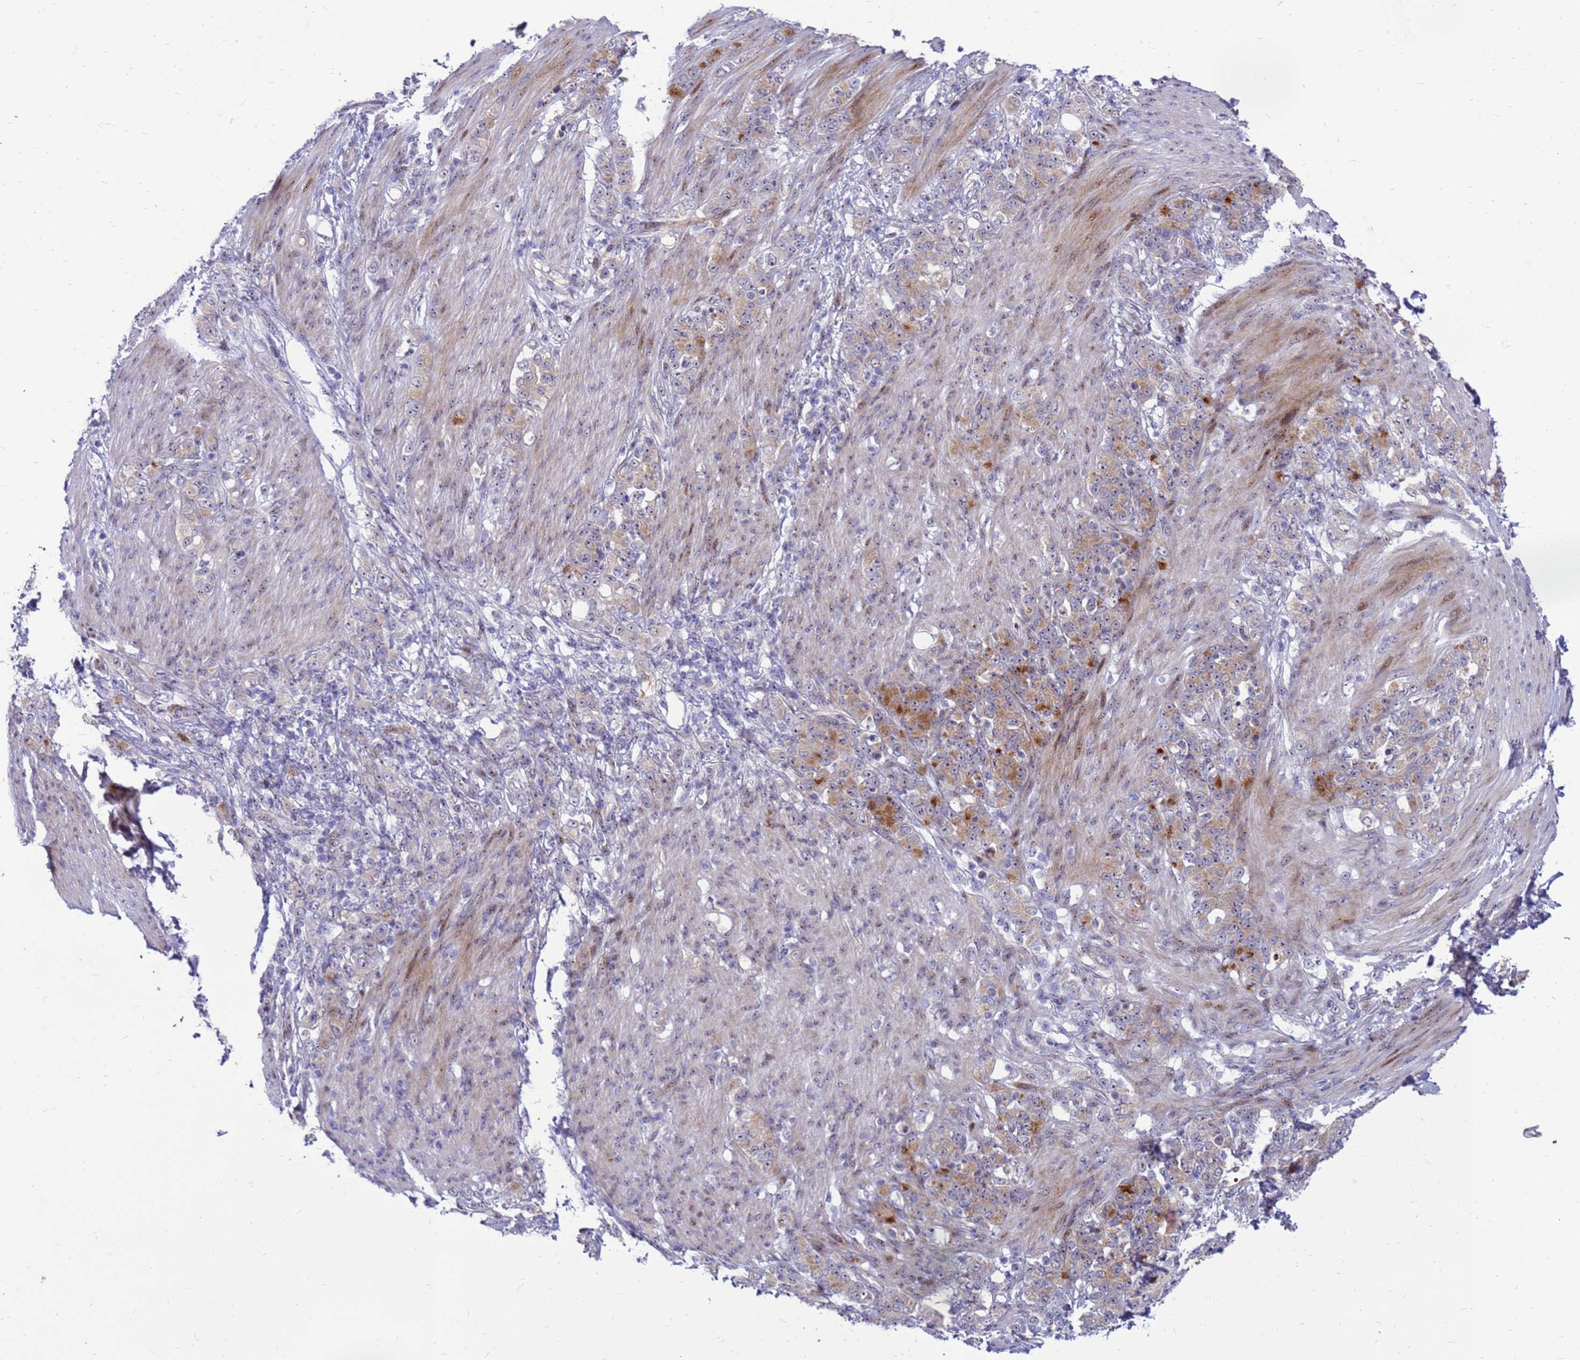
{"staining": {"intensity": "moderate", "quantity": "<25%", "location": "cytoplasmic/membranous"}, "tissue": "stomach cancer", "cell_type": "Tumor cells", "image_type": "cancer", "snomed": [{"axis": "morphology", "description": "Adenocarcinoma, NOS"}, {"axis": "topography", "description": "Stomach"}], "caption": "Immunohistochemical staining of stomach cancer (adenocarcinoma) displays low levels of moderate cytoplasmic/membranous protein expression in approximately <25% of tumor cells. (DAB (3,3'-diaminobenzidine) IHC with brightfield microscopy, high magnification).", "gene": "RSPO1", "patient": {"sex": "female", "age": 79}}